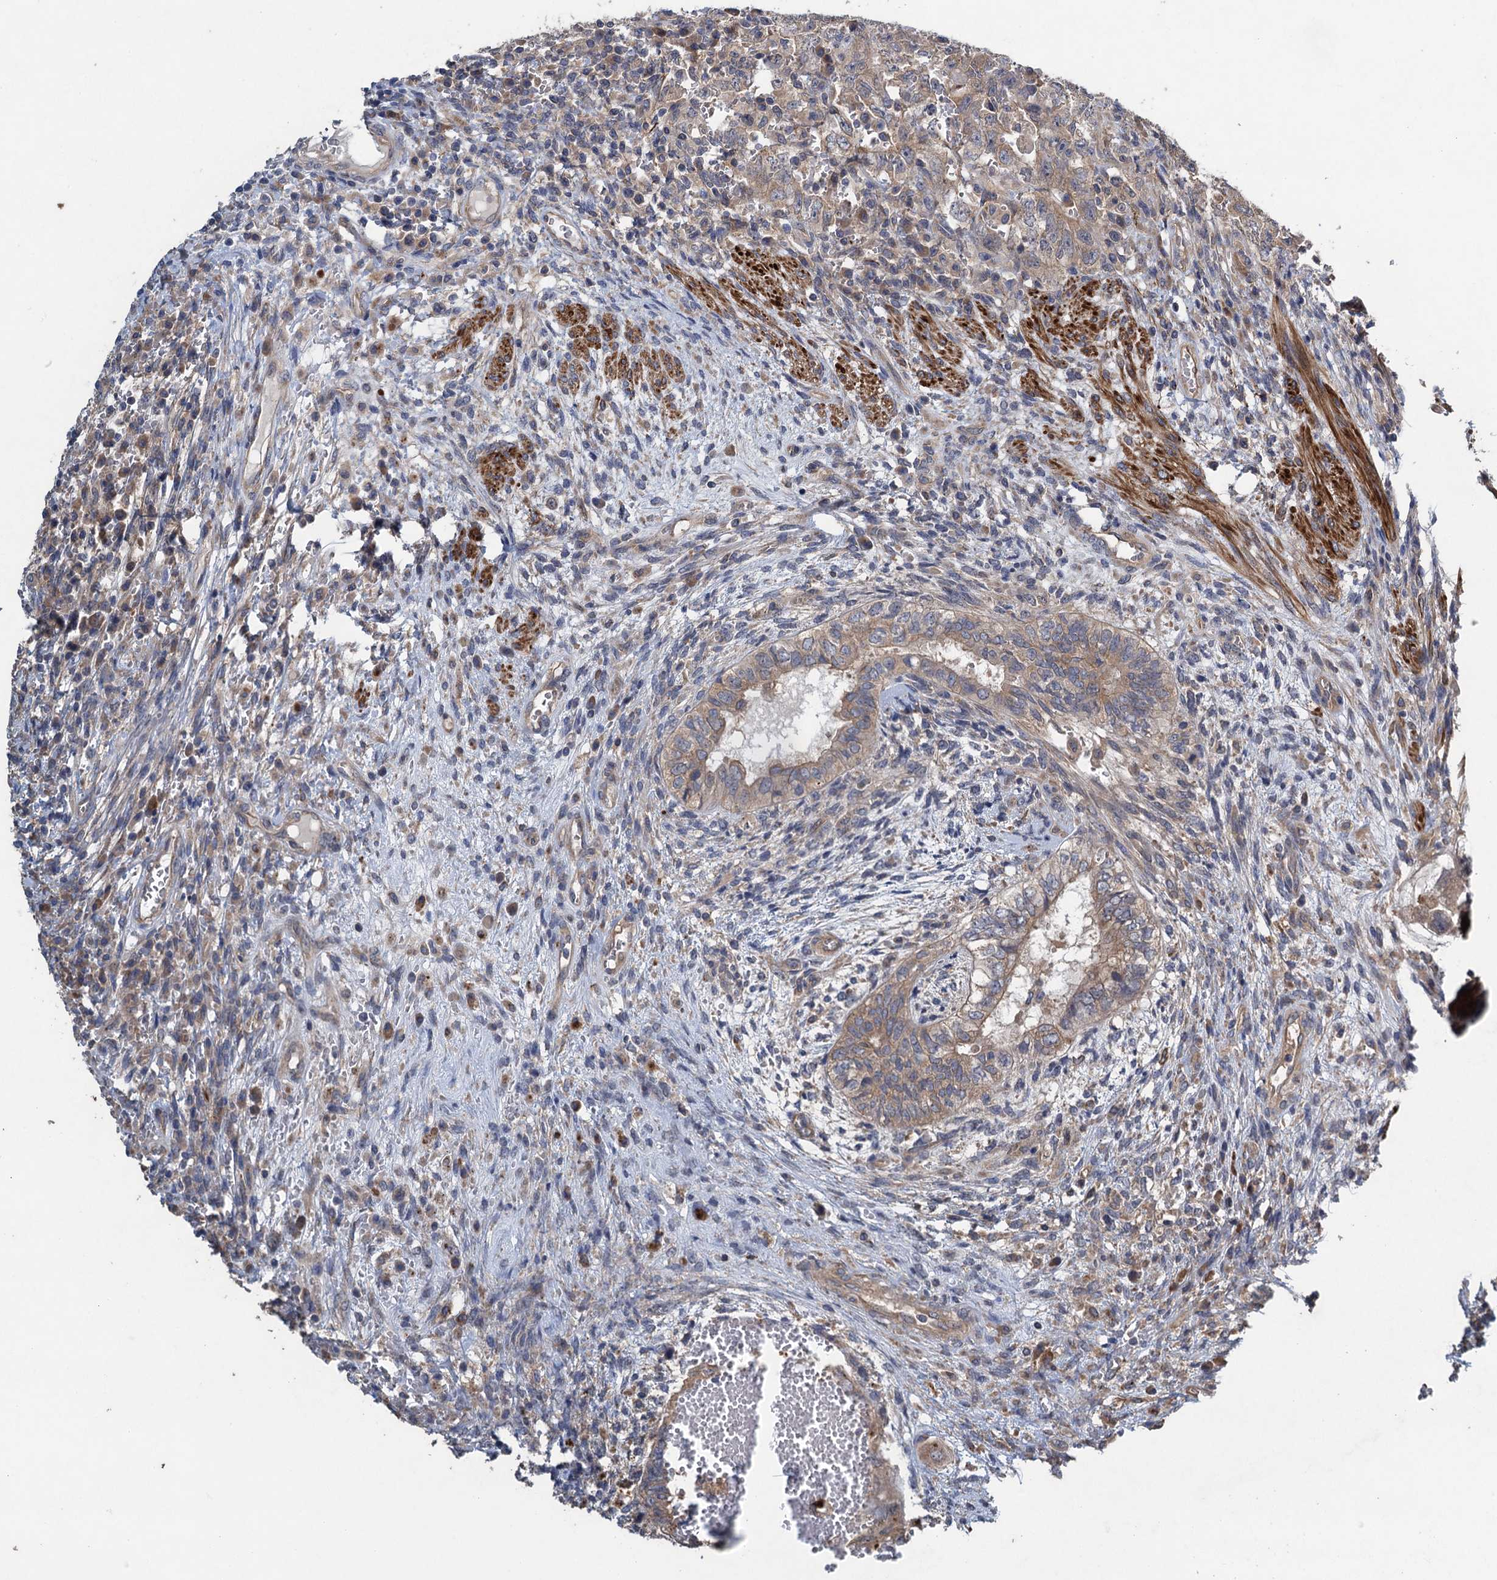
{"staining": {"intensity": "weak", "quantity": "25%-75%", "location": "cytoplasmic/membranous"}, "tissue": "testis cancer", "cell_type": "Tumor cells", "image_type": "cancer", "snomed": [{"axis": "morphology", "description": "Carcinoma, Embryonal, NOS"}, {"axis": "topography", "description": "Testis"}], "caption": "About 25%-75% of tumor cells in testis embryonal carcinoma demonstrate weak cytoplasmic/membranous protein expression as visualized by brown immunohistochemical staining.", "gene": "CNTN5", "patient": {"sex": "male", "age": 26}}